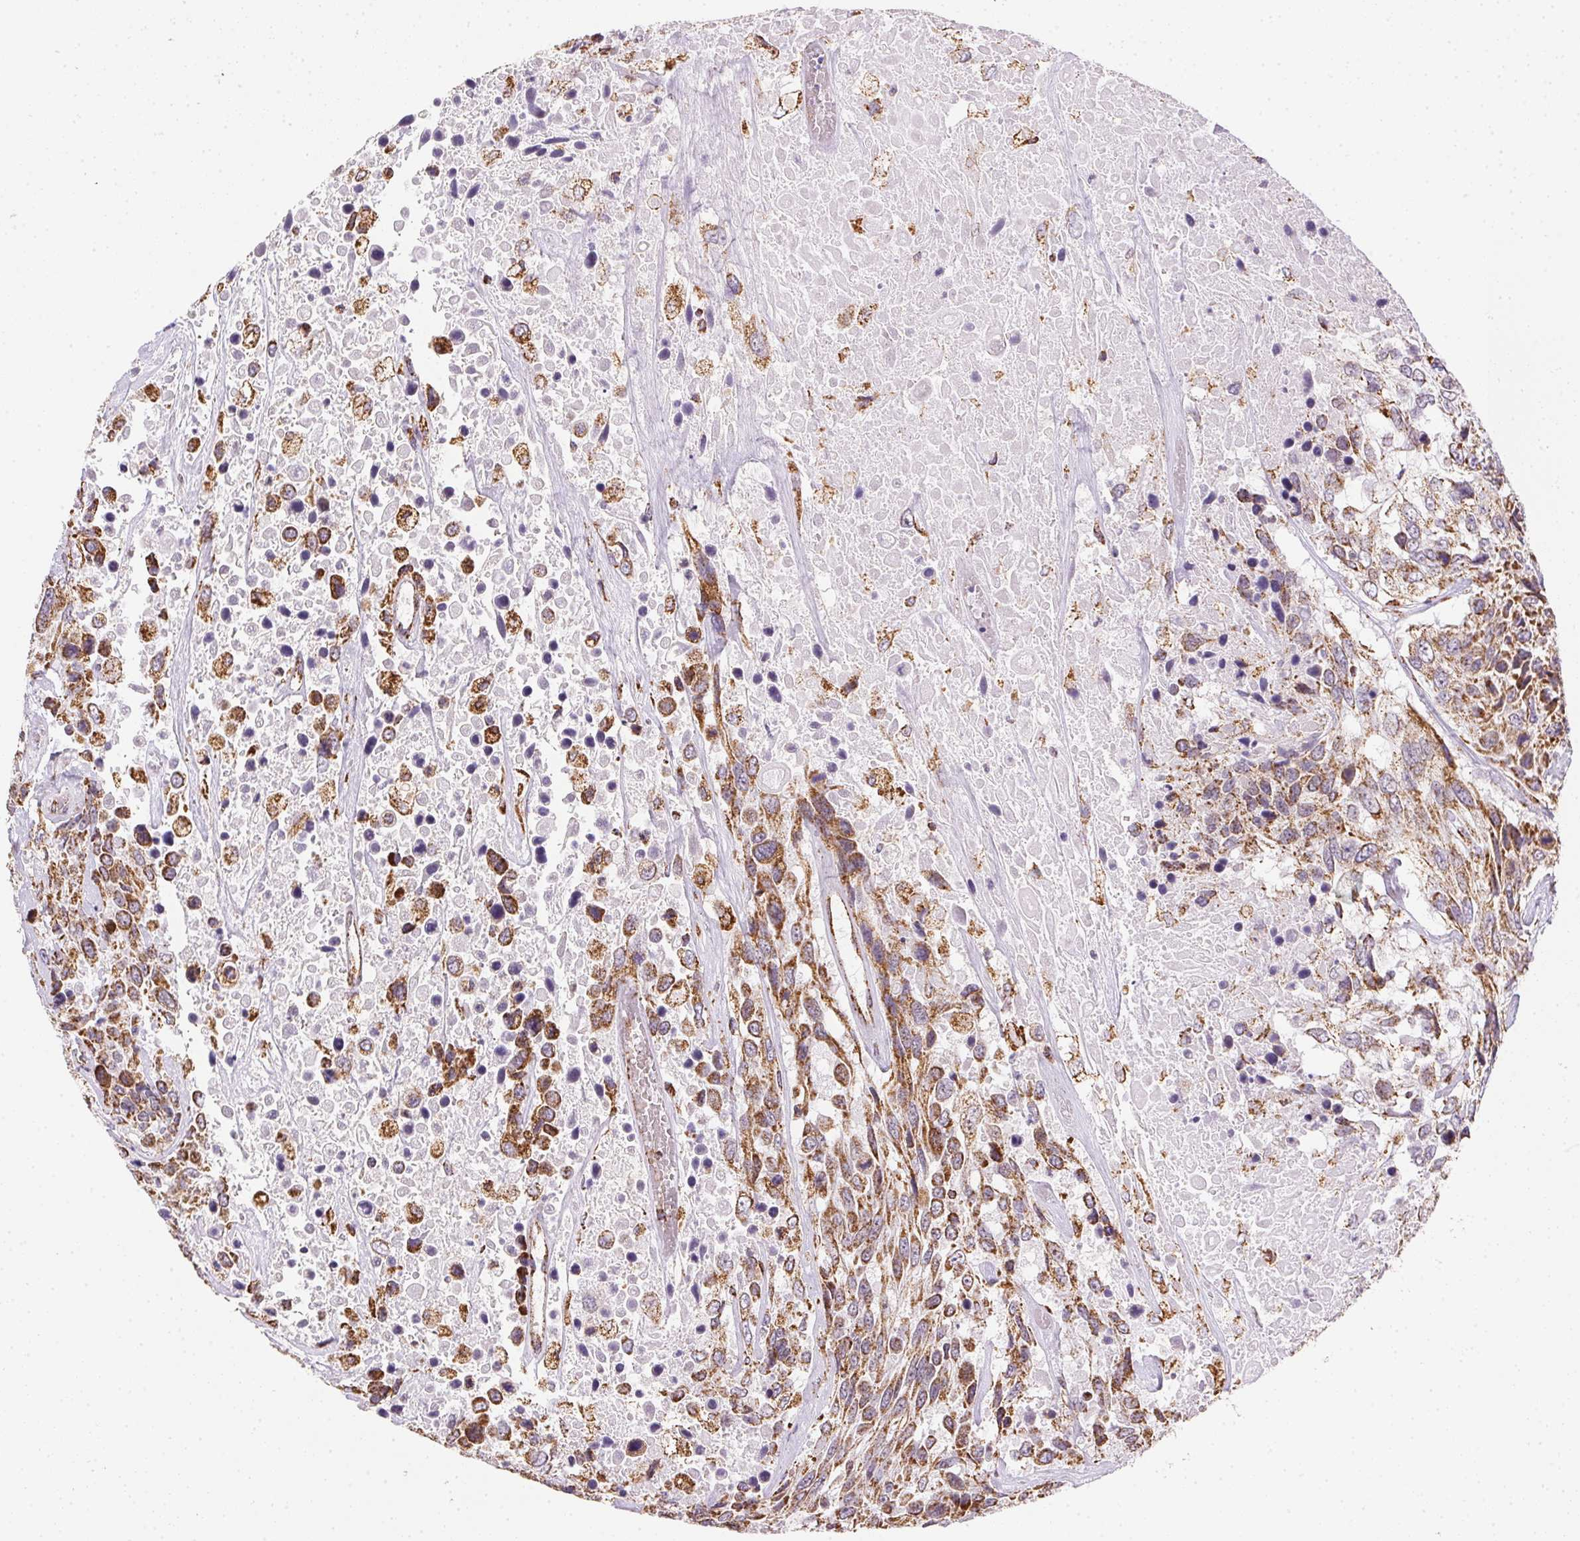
{"staining": {"intensity": "moderate", "quantity": ">75%", "location": "cytoplasmic/membranous"}, "tissue": "urothelial cancer", "cell_type": "Tumor cells", "image_type": "cancer", "snomed": [{"axis": "morphology", "description": "Urothelial carcinoma, High grade"}, {"axis": "topography", "description": "Urinary bladder"}], "caption": "Immunohistochemistry photomicrograph of human high-grade urothelial carcinoma stained for a protein (brown), which demonstrates medium levels of moderate cytoplasmic/membranous expression in about >75% of tumor cells.", "gene": "MAPK11", "patient": {"sex": "female", "age": 70}}